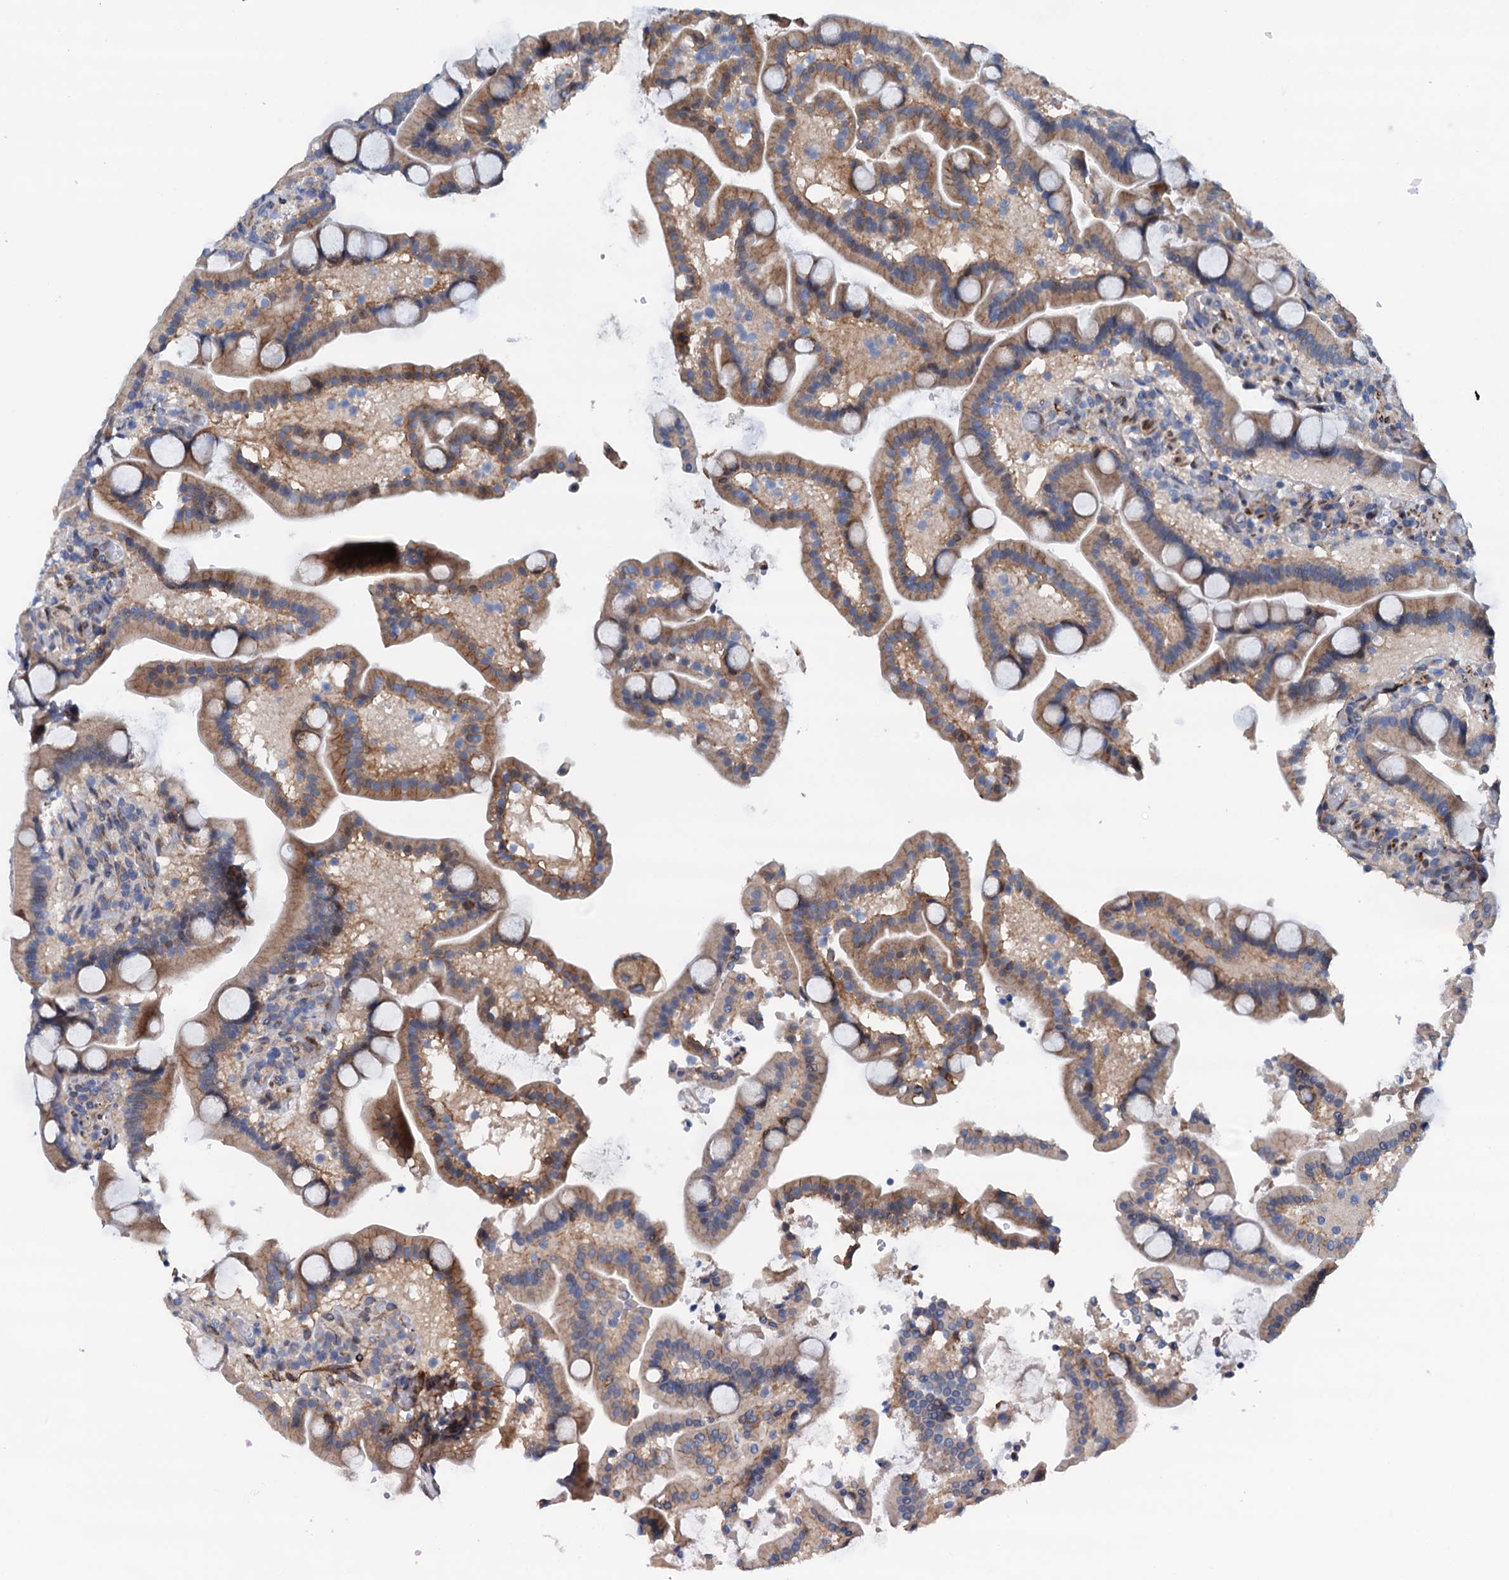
{"staining": {"intensity": "moderate", "quantity": "25%-75%", "location": "cytoplasmic/membranous"}, "tissue": "duodenum", "cell_type": "Glandular cells", "image_type": "normal", "snomed": [{"axis": "morphology", "description": "Normal tissue, NOS"}, {"axis": "topography", "description": "Duodenum"}], "caption": "Duodenum stained with a brown dye shows moderate cytoplasmic/membranous positive expression in about 25%-75% of glandular cells.", "gene": "RASSF9", "patient": {"sex": "male", "age": 55}}